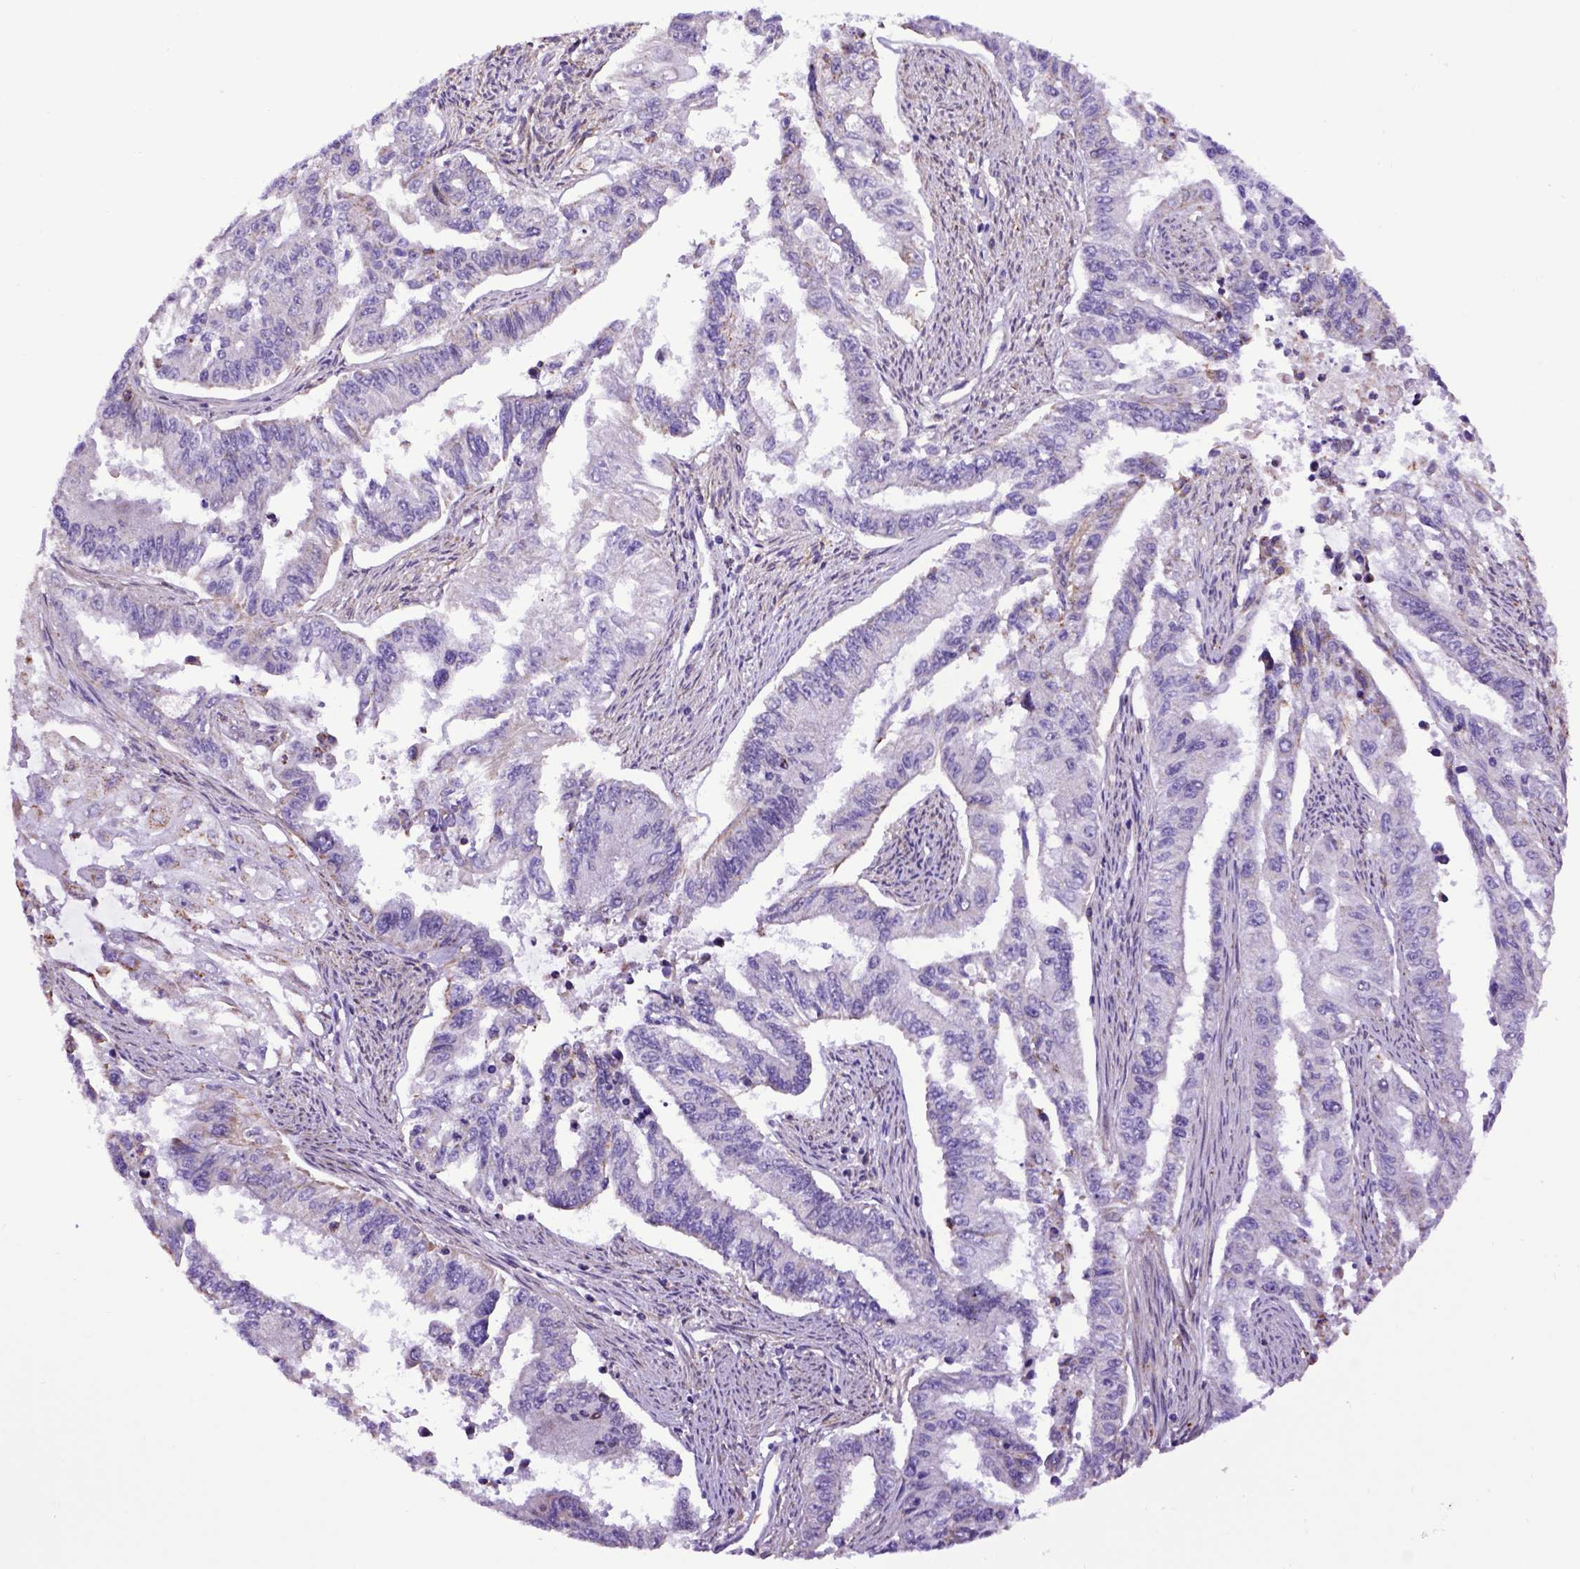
{"staining": {"intensity": "negative", "quantity": "none", "location": "none"}, "tissue": "endometrial cancer", "cell_type": "Tumor cells", "image_type": "cancer", "snomed": [{"axis": "morphology", "description": "Adenocarcinoma, NOS"}, {"axis": "topography", "description": "Uterus"}], "caption": "Tumor cells show no significant protein expression in endometrial adenocarcinoma. (DAB immunohistochemistry (IHC), high magnification).", "gene": "ASAH2", "patient": {"sex": "female", "age": 59}}